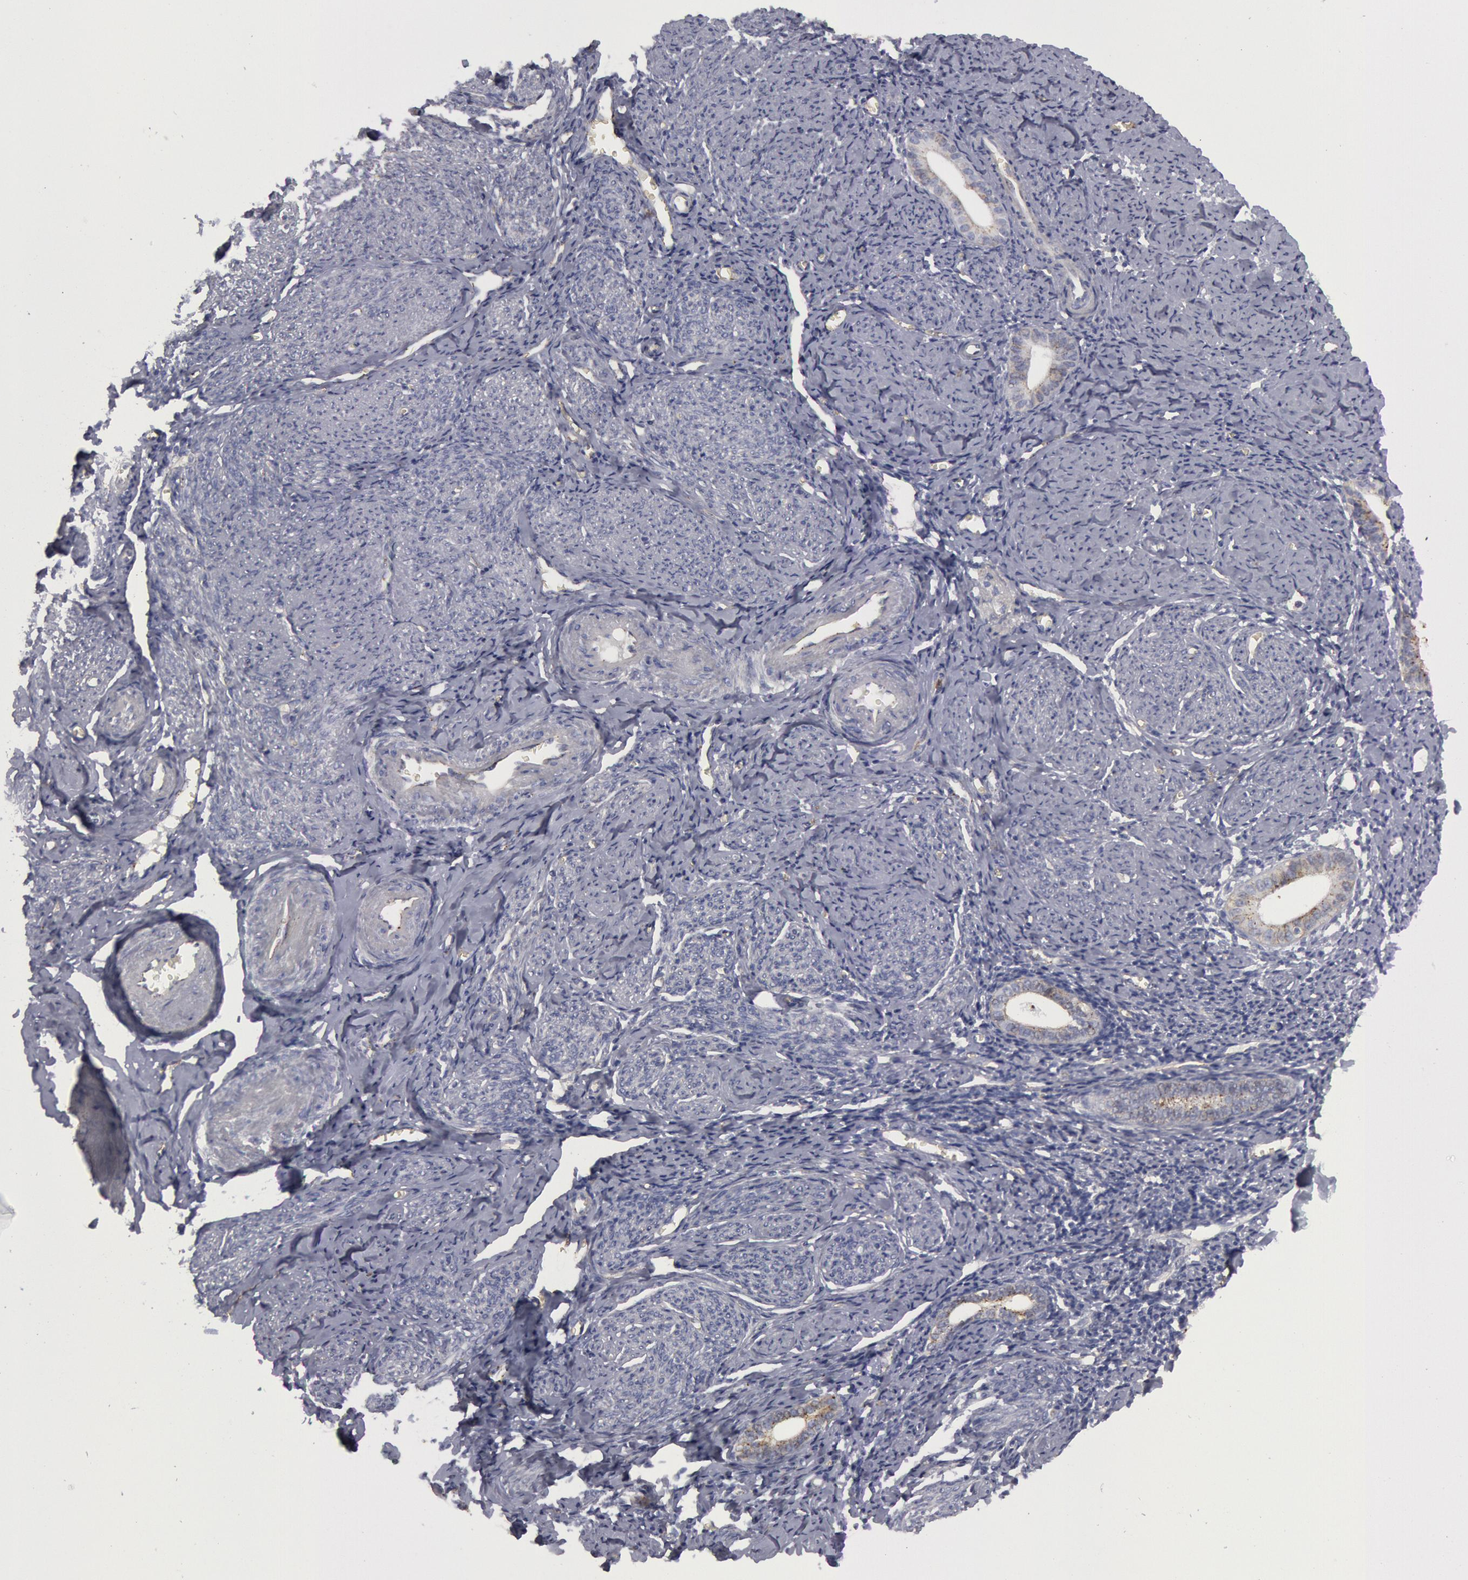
{"staining": {"intensity": "negative", "quantity": "none", "location": "none"}, "tissue": "endometrium", "cell_type": "Cells in endometrial stroma", "image_type": "normal", "snomed": [{"axis": "morphology", "description": "Normal tissue, NOS"}, {"axis": "morphology", "description": "Neoplasm, benign, NOS"}, {"axis": "topography", "description": "Uterus"}], "caption": "Immunohistochemistry (IHC) histopathology image of benign human endometrium stained for a protein (brown), which shows no expression in cells in endometrial stroma. (Immunohistochemistry (IHC), brightfield microscopy, high magnification).", "gene": "FLOT1", "patient": {"sex": "female", "age": 55}}